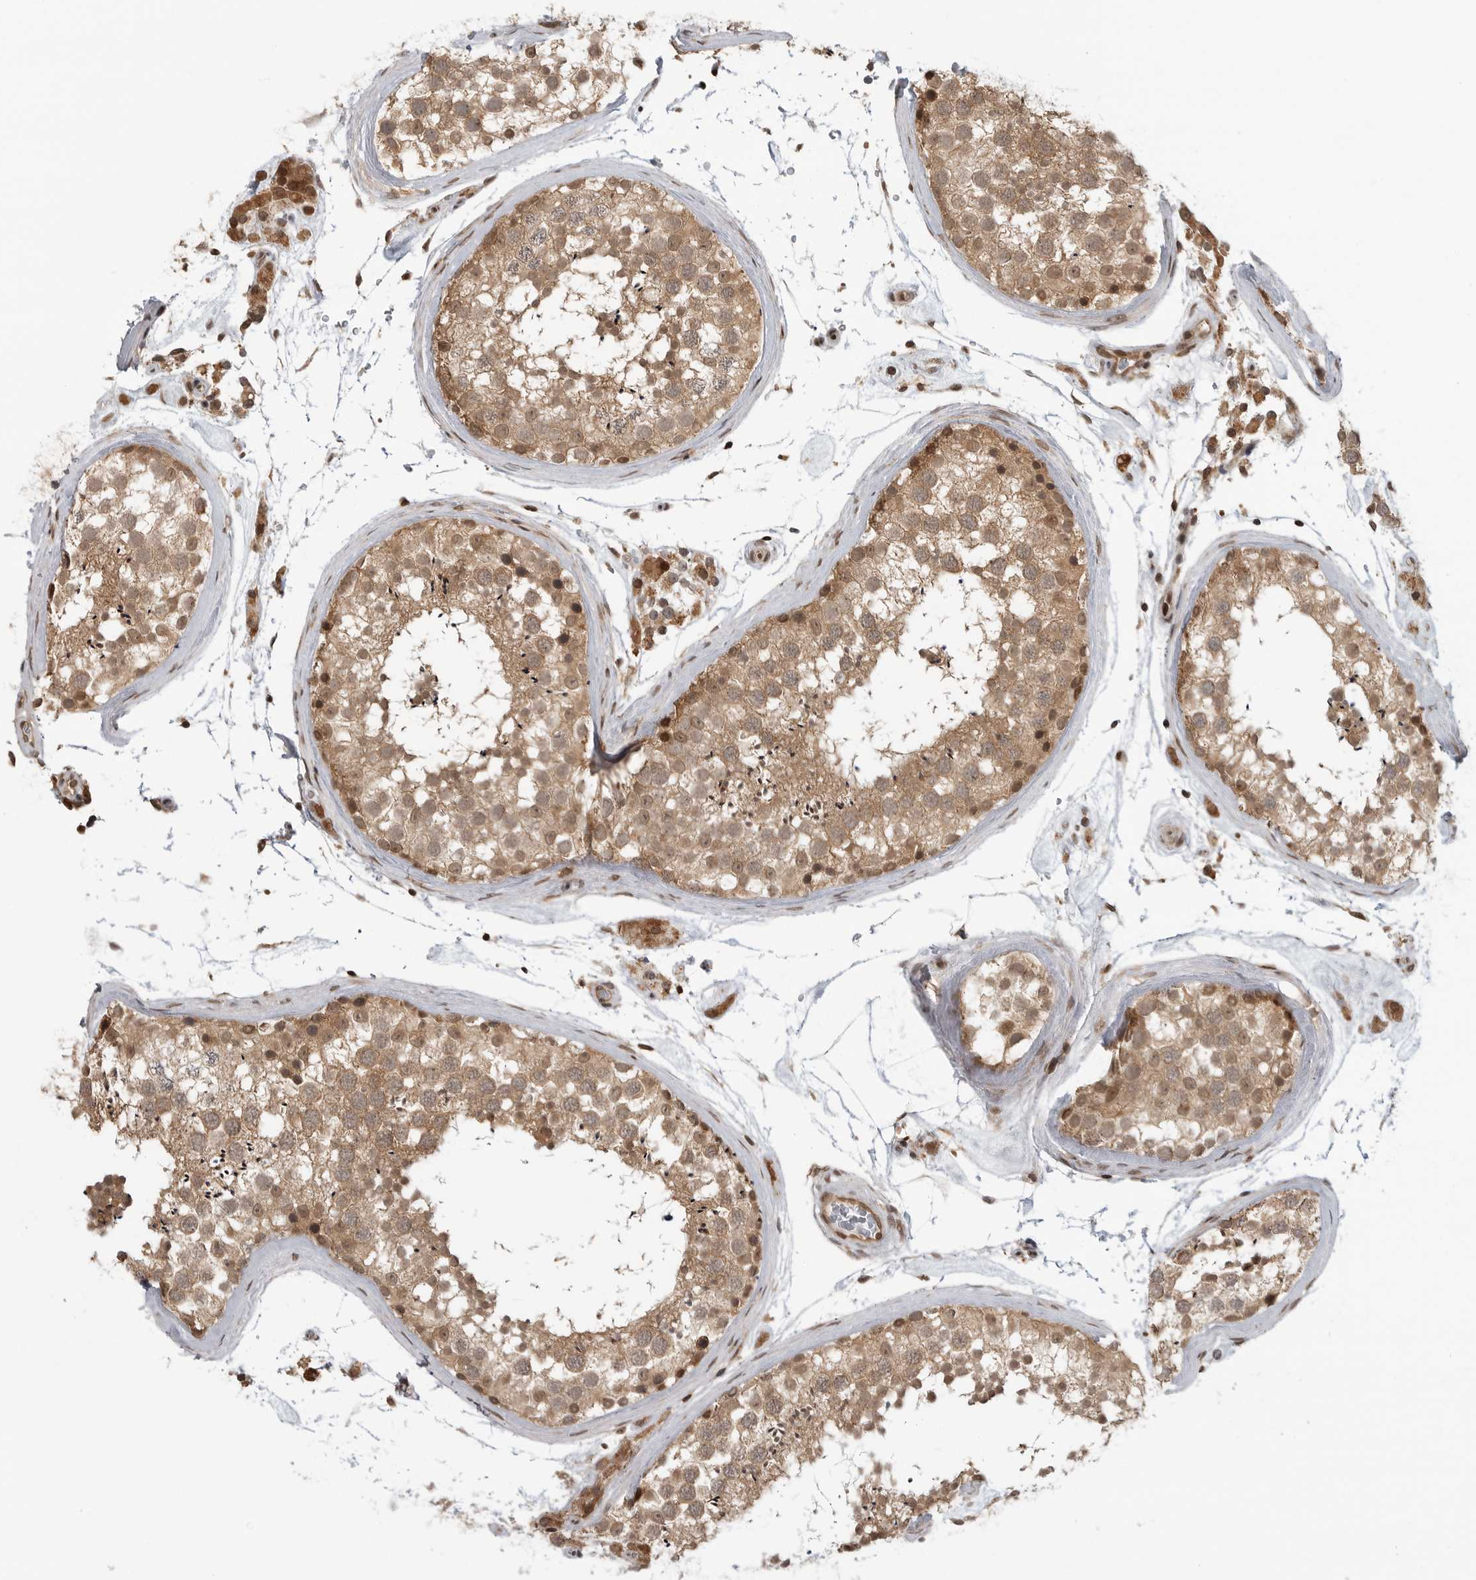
{"staining": {"intensity": "moderate", "quantity": ">75%", "location": "cytoplasmic/membranous,nuclear"}, "tissue": "testis", "cell_type": "Cells in seminiferous ducts", "image_type": "normal", "snomed": [{"axis": "morphology", "description": "Normal tissue, NOS"}, {"axis": "topography", "description": "Testis"}], "caption": "A high-resolution histopathology image shows immunohistochemistry (IHC) staining of normal testis, which exhibits moderate cytoplasmic/membranous,nuclear positivity in approximately >75% of cells in seminiferous ducts.", "gene": "SZRD1", "patient": {"sex": "male", "age": 46}}